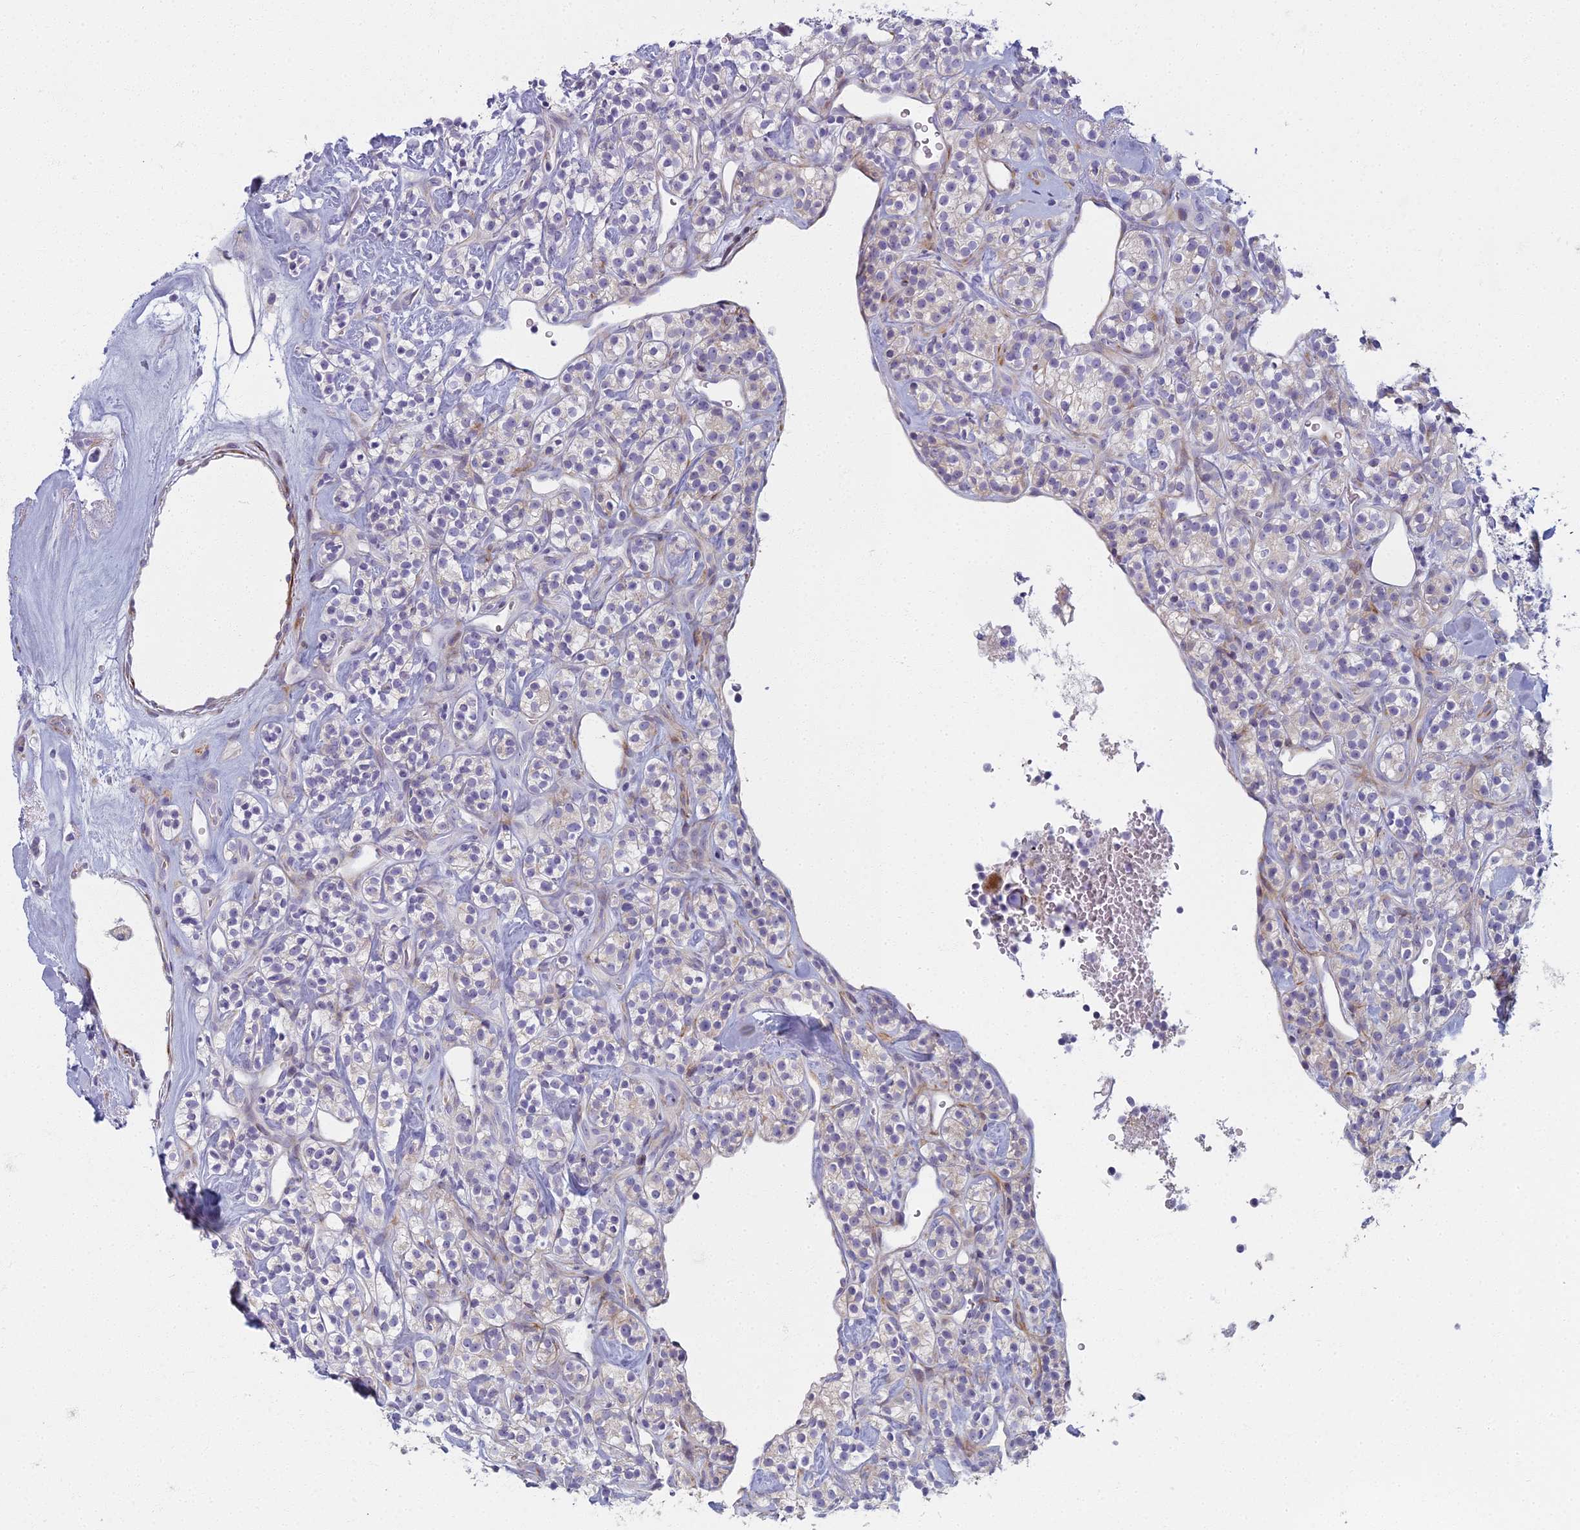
{"staining": {"intensity": "negative", "quantity": "none", "location": "none"}, "tissue": "renal cancer", "cell_type": "Tumor cells", "image_type": "cancer", "snomed": [{"axis": "morphology", "description": "Adenocarcinoma, NOS"}, {"axis": "topography", "description": "Kidney"}], "caption": "Adenocarcinoma (renal) stained for a protein using IHC exhibits no expression tumor cells.", "gene": "ARL15", "patient": {"sex": "male", "age": 77}}